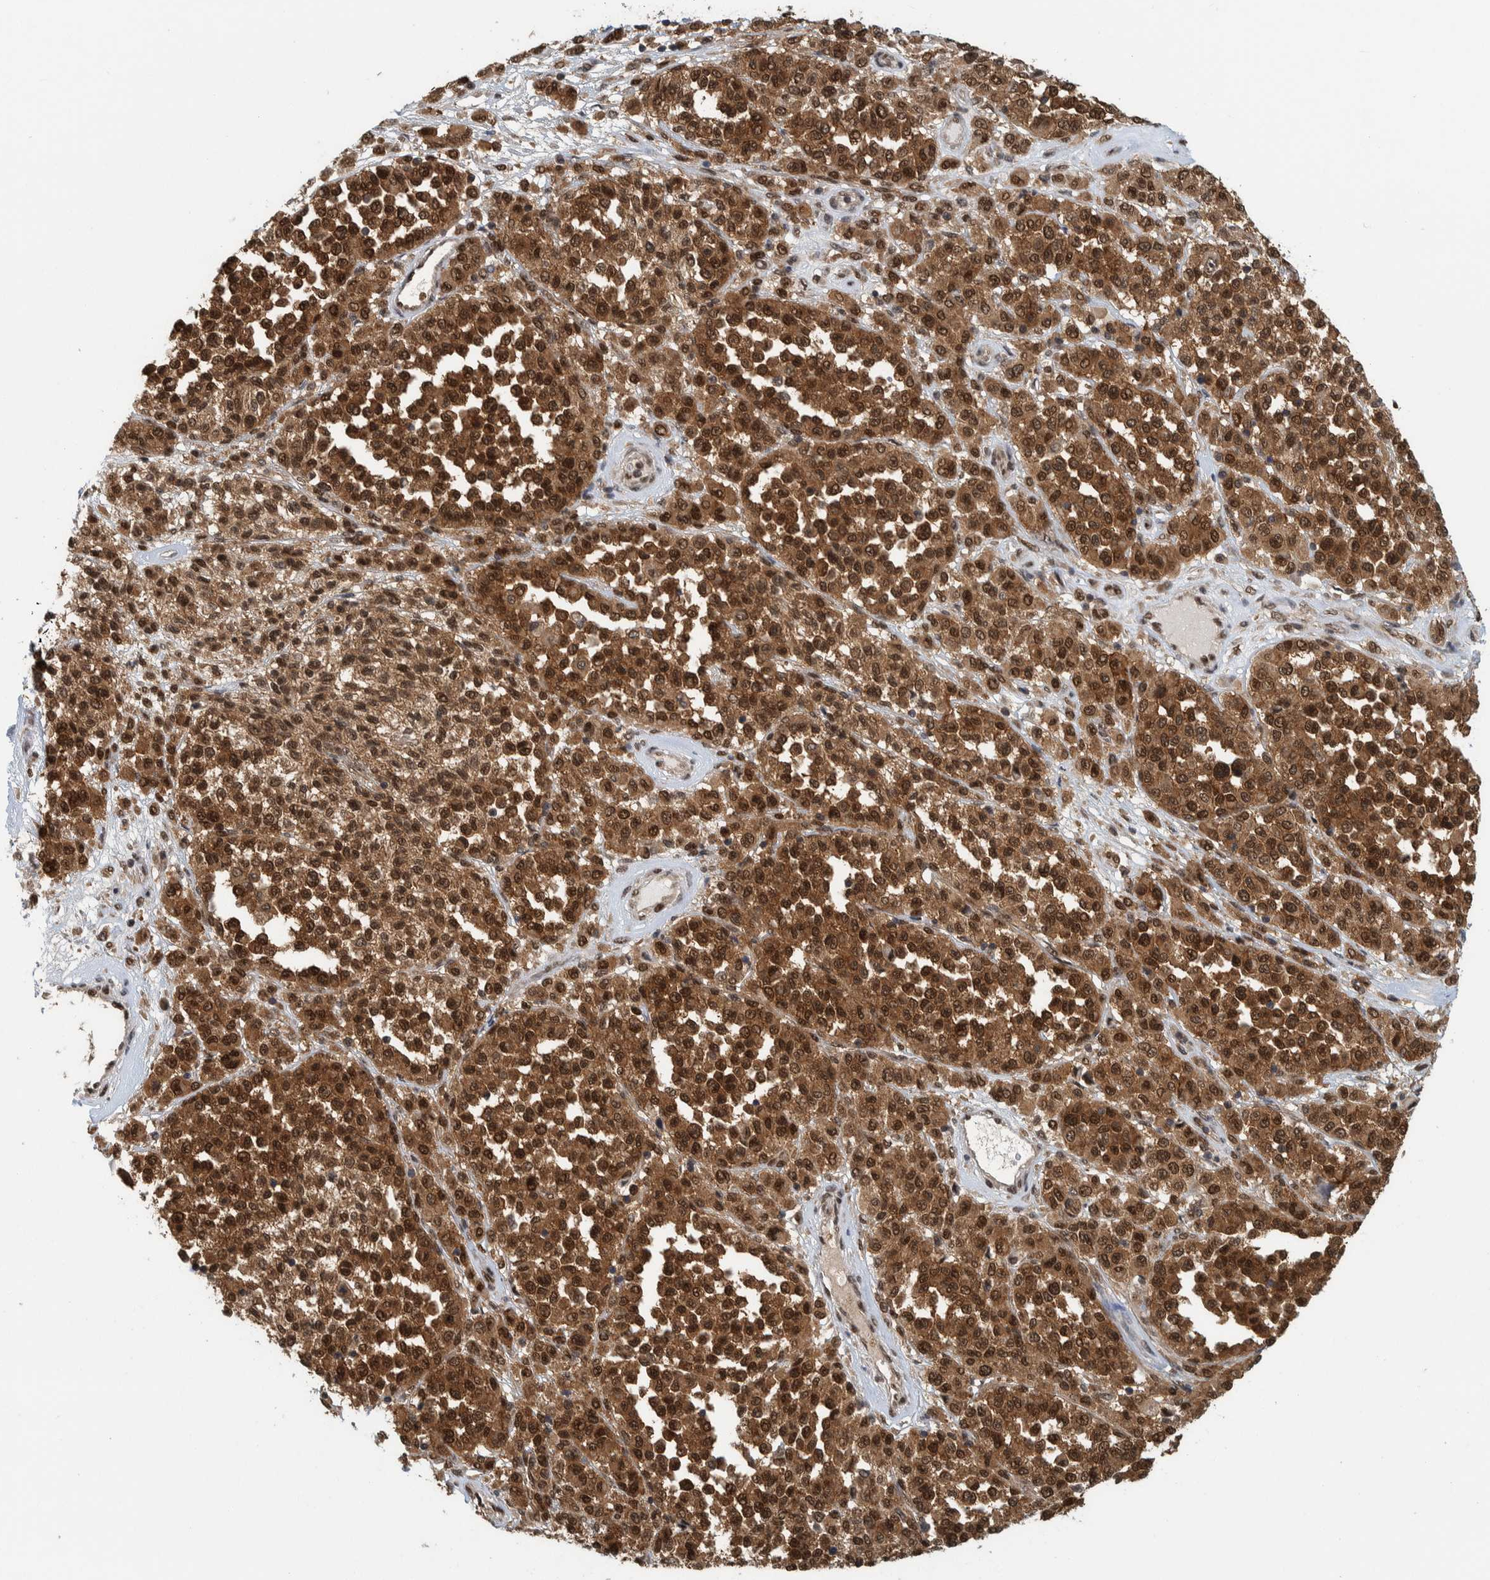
{"staining": {"intensity": "strong", "quantity": ">75%", "location": "cytoplasmic/membranous,nuclear"}, "tissue": "melanoma", "cell_type": "Tumor cells", "image_type": "cancer", "snomed": [{"axis": "morphology", "description": "Malignant melanoma, Metastatic site"}, {"axis": "topography", "description": "Pancreas"}], "caption": "Malignant melanoma (metastatic site) was stained to show a protein in brown. There is high levels of strong cytoplasmic/membranous and nuclear expression in approximately >75% of tumor cells.", "gene": "COPS3", "patient": {"sex": "female", "age": 30}}